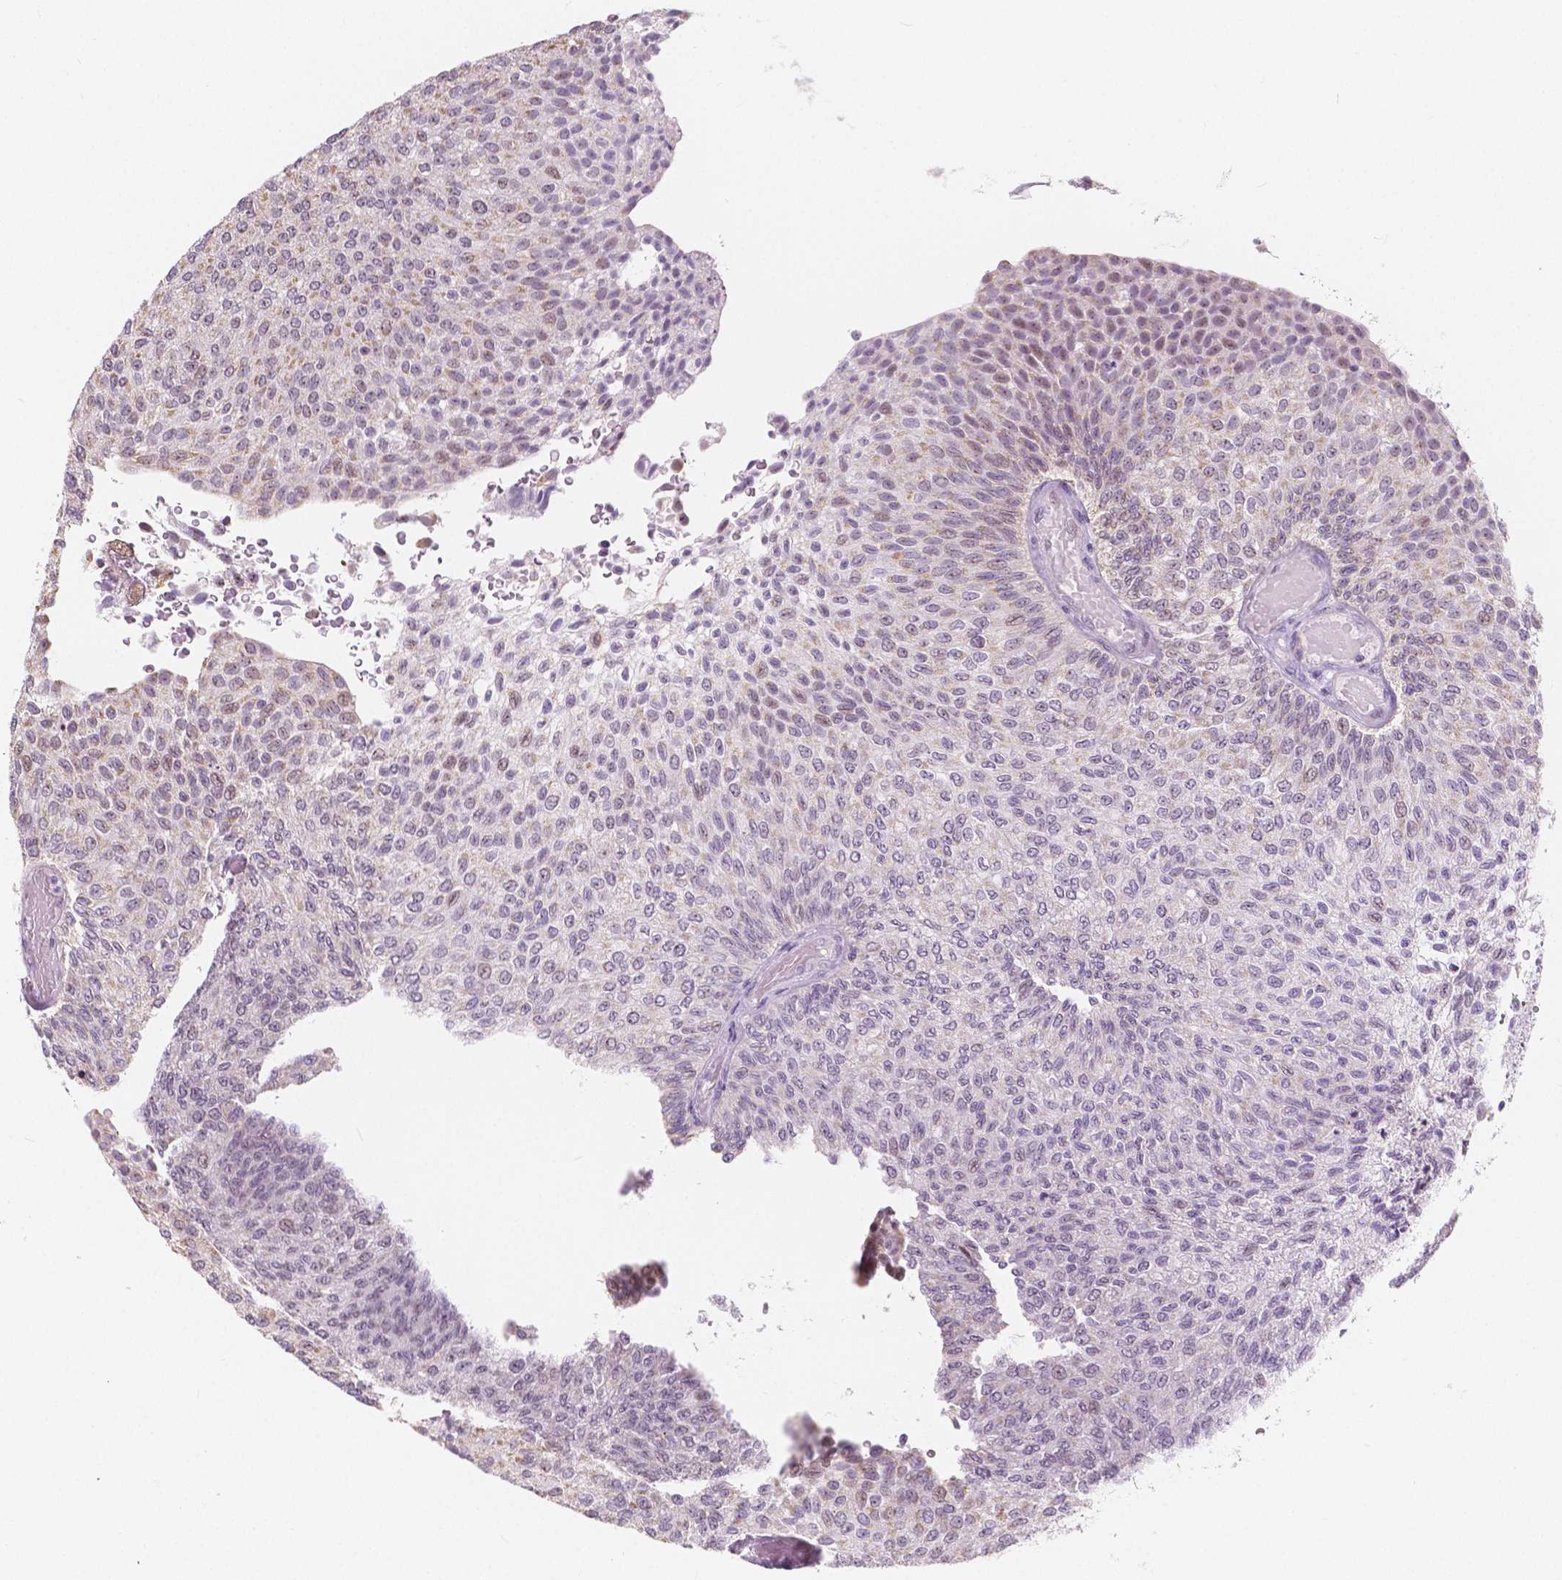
{"staining": {"intensity": "weak", "quantity": "<25%", "location": "cytoplasmic/membranous,nuclear"}, "tissue": "urothelial cancer", "cell_type": "Tumor cells", "image_type": "cancer", "snomed": [{"axis": "morphology", "description": "Urothelial carcinoma, Low grade"}, {"axis": "topography", "description": "Urinary bladder"}], "caption": "Tumor cells are negative for brown protein staining in urothelial carcinoma (low-grade).", "gene": "NOLC1", "patient": {"sex": "male", "age": 78}}